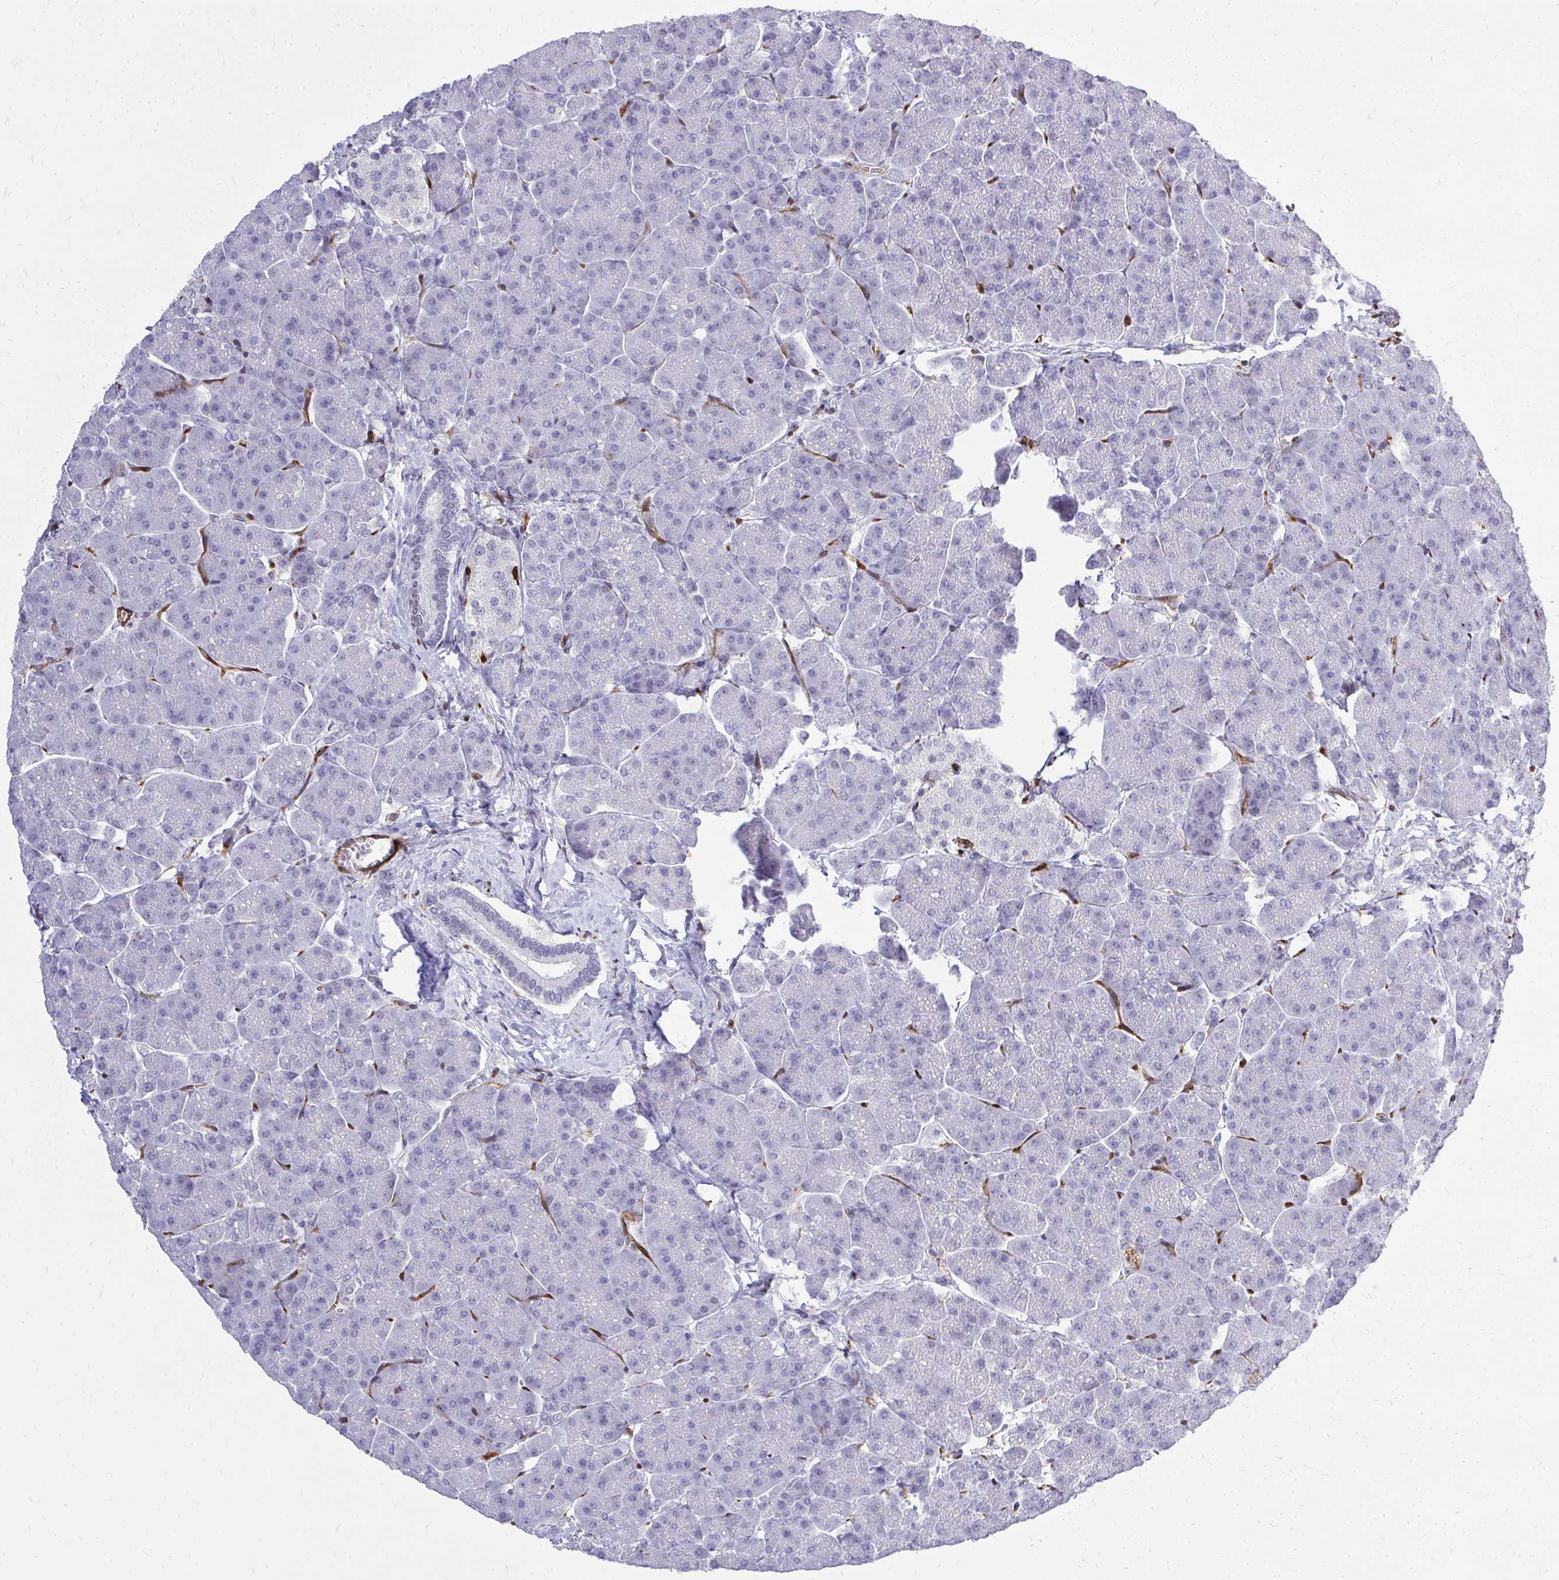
{"staining": {"intensity": "negative", "quantity": "none", "location": "none"}, "tissue": "pancreas", "cell_type": "Exocrine glandular cells", "image_type": "normal", "snomed": [{"axis": "morphology", "description": "Normal tissue, NOS"}, {"axis": "topography", "description": "Pancreas"}, {"axis": "topography", "description": "Peripheral nerve tissue"}], "caption": "Immunohistochemical staining of unremarkable pancreas shows no significant positivity in exocrine glandular cells.", "gene": "FOXN3", "patient": {"sex": "male", "age": 54}}